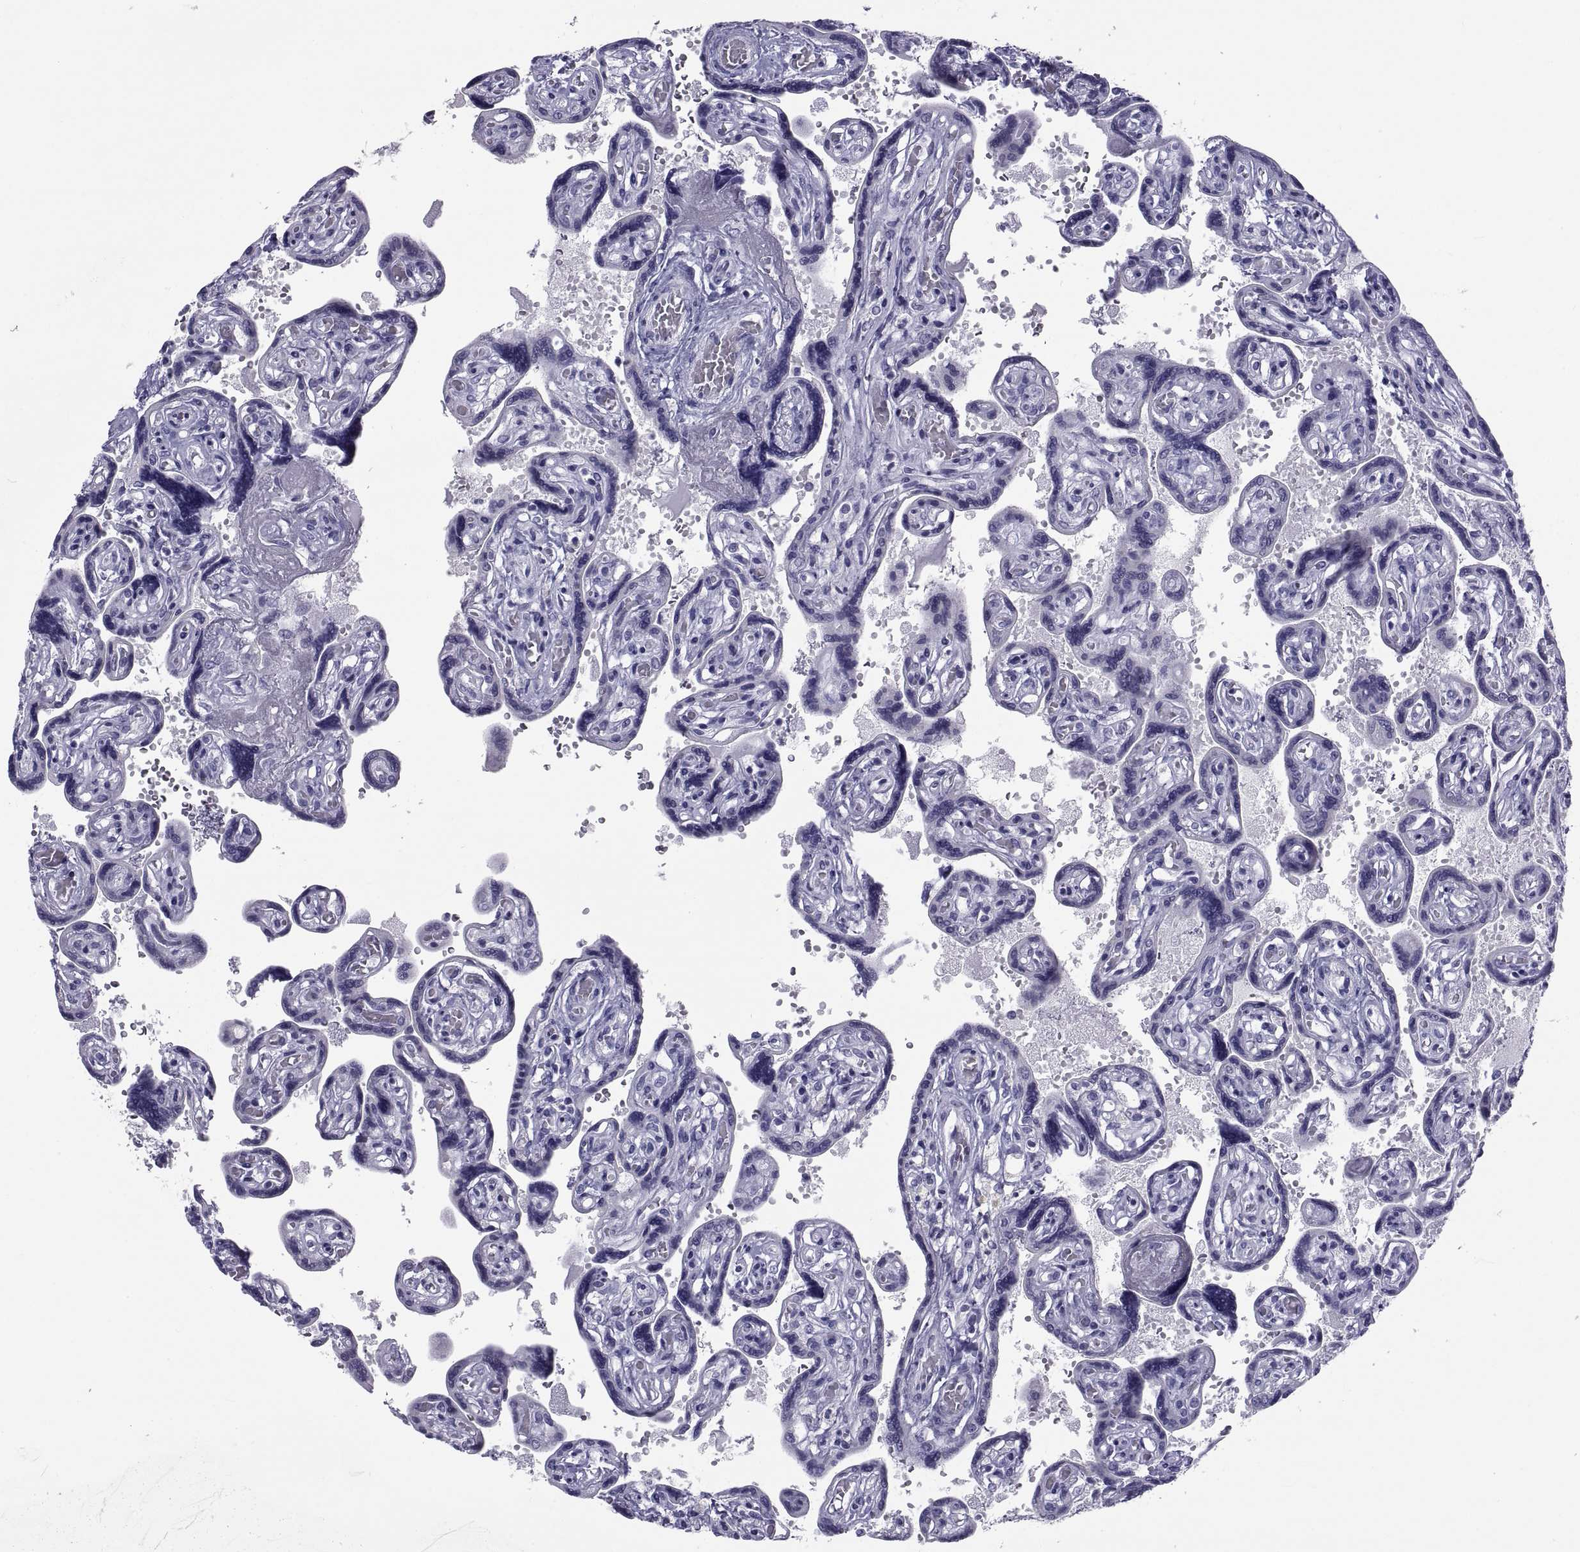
{"staining": {"intensity": "negative", "quantity": "none", "location": "none"}, "tissue": "placenta", "cell_type": "Decidual cells", "image_type": "normal", "snomed": [{"axis": "morphology", "description": "Normal tissue, NOS"}, {"axis": "topography", "description": "Placenta"}], "caption": "An IHC histopathology image of normal placenta is shown. There is no staining in decidual cells of placenta.", "gene": "NPTX2", "patient": {"sex": "female", "age": 32}}